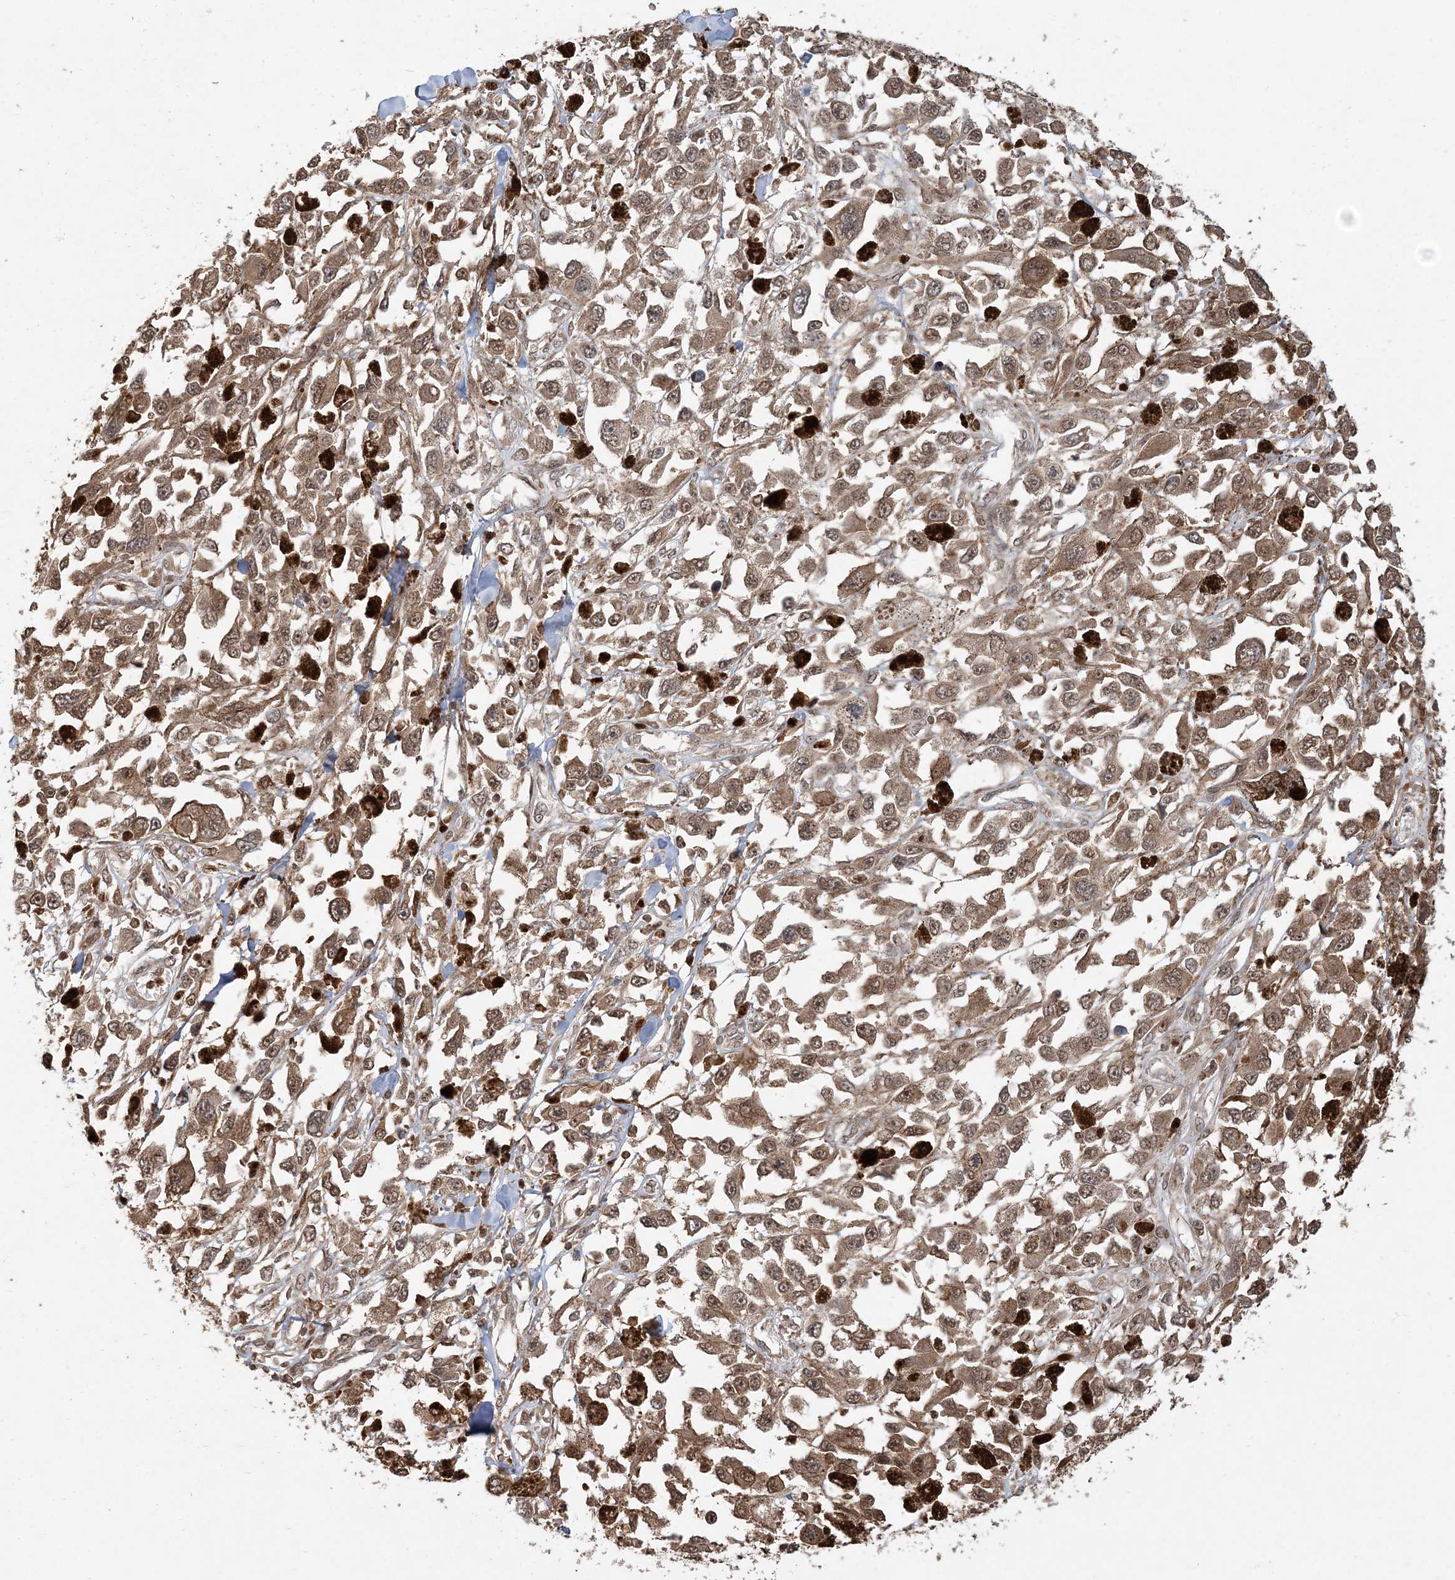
{"staining": {"intensity": "moderate", "quantity": ">75%", "location": "cytoplasmic/membranous,nuclear"}, "tissue": "melanoma", "cell_type": "Tumor cells", "image_type": "cancer", "snomed": [{"axis": "morphology", "description": "Malignant melanoma, Metastatic site"}, {"axis": "topography", "description": "Lymph node"}], "caption": "A brown stain labels moderate cytoplasmic/membranous and nuclear positivity of a protein in melanoma tumor cells.", "gene": "CAB39", "patient": {"sex": "male", "age": 59}}